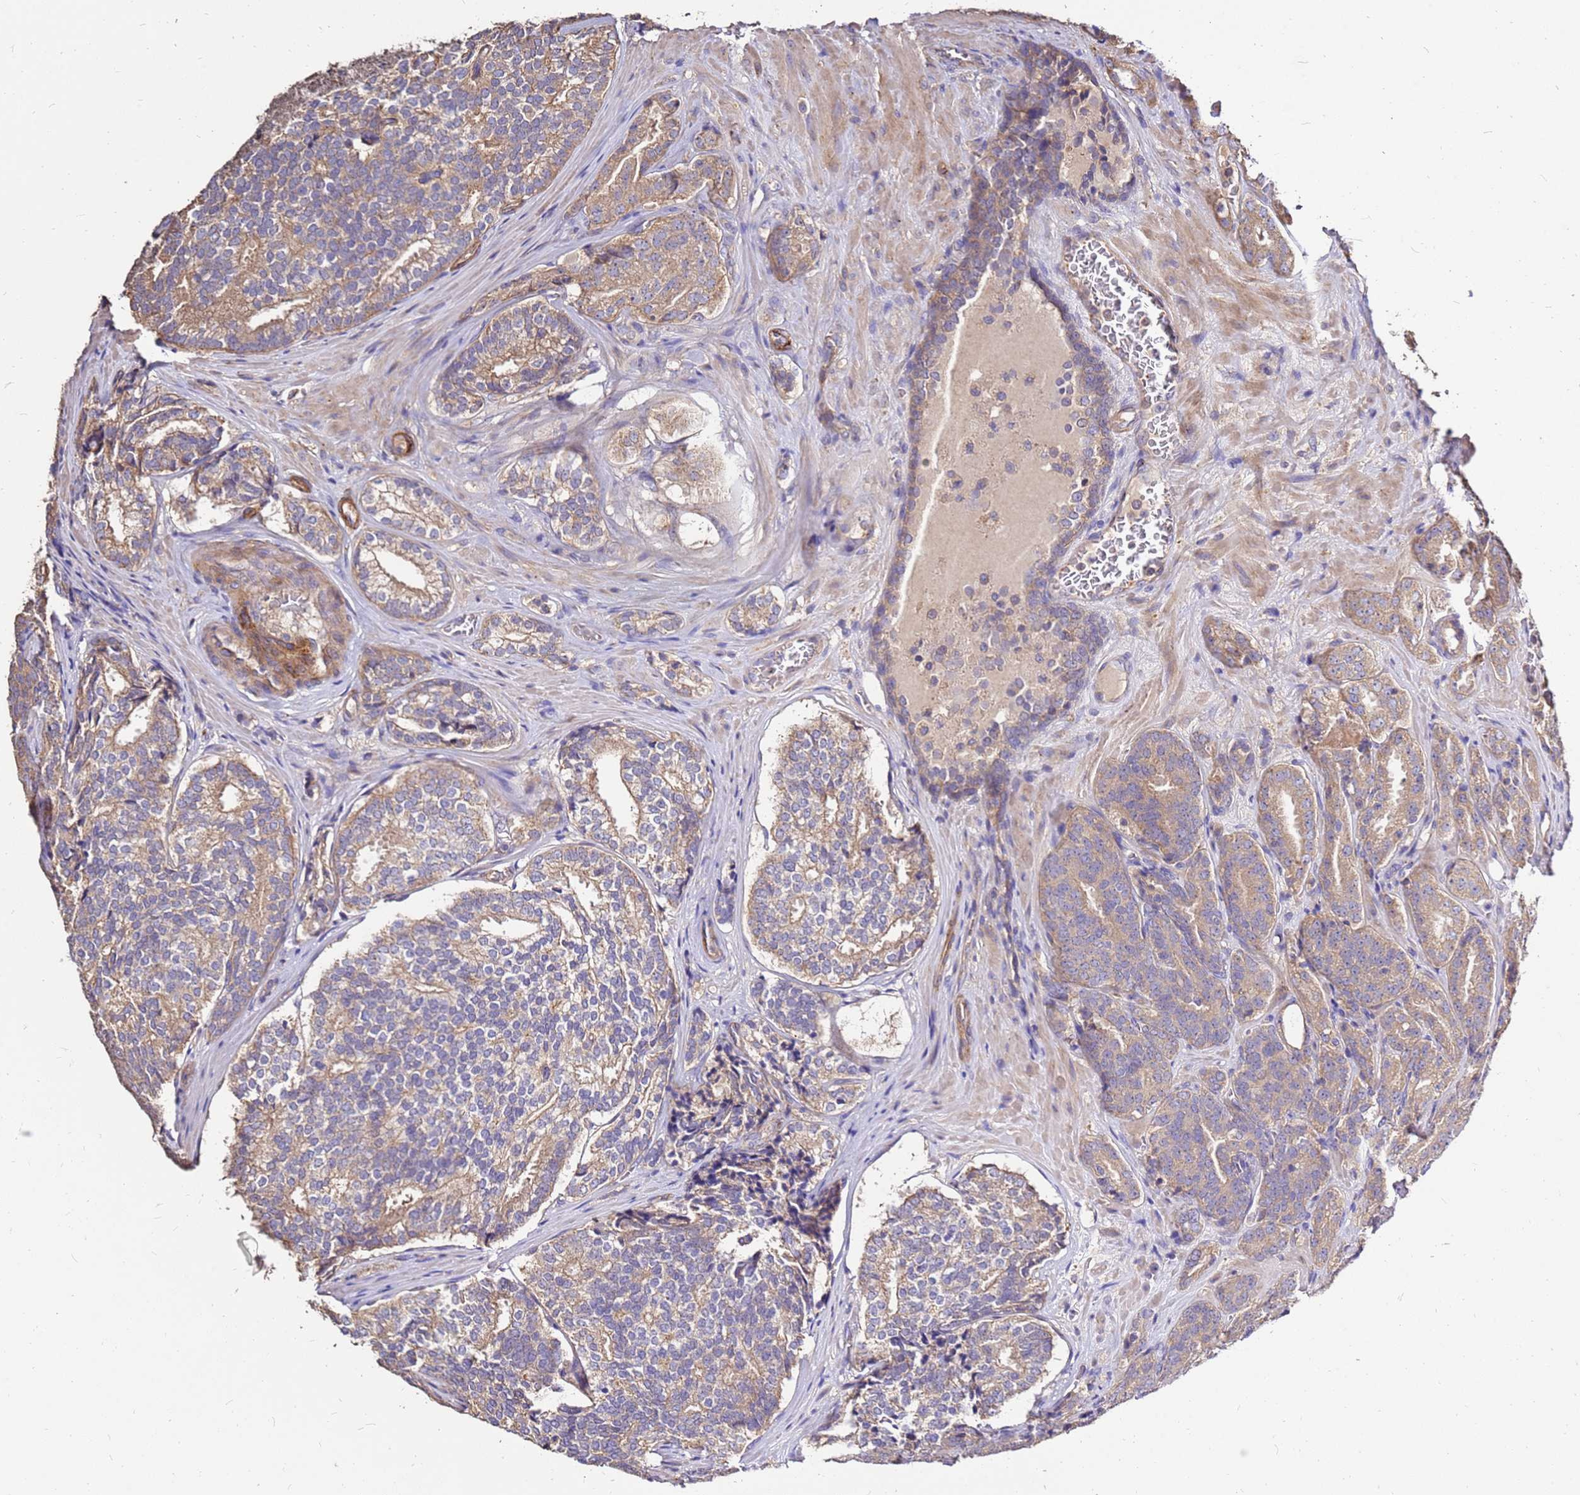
{"staining": {"intensity": "moderate", "quantity": "25%-75%", "location": "cytoplasmic/membranous"}, "tissue": "prostate cancer", "cell_type": "Tumor cells", "image_type": "cancer", "snomed": [{"axis": "morphology", "description": "Adenocarcinoma, High grade"}, {"axis": "topography", "description": "Prostate"}], "caption": "Protein positivity by IHC exhibits moderate cytoplasmic/membranous positivity in about 25%-75% of tumor cells in prostate cancer (high-grade adenocarcinoma).", "gene": "EXD3", "patient": {"sex": "male", "age": 63}}